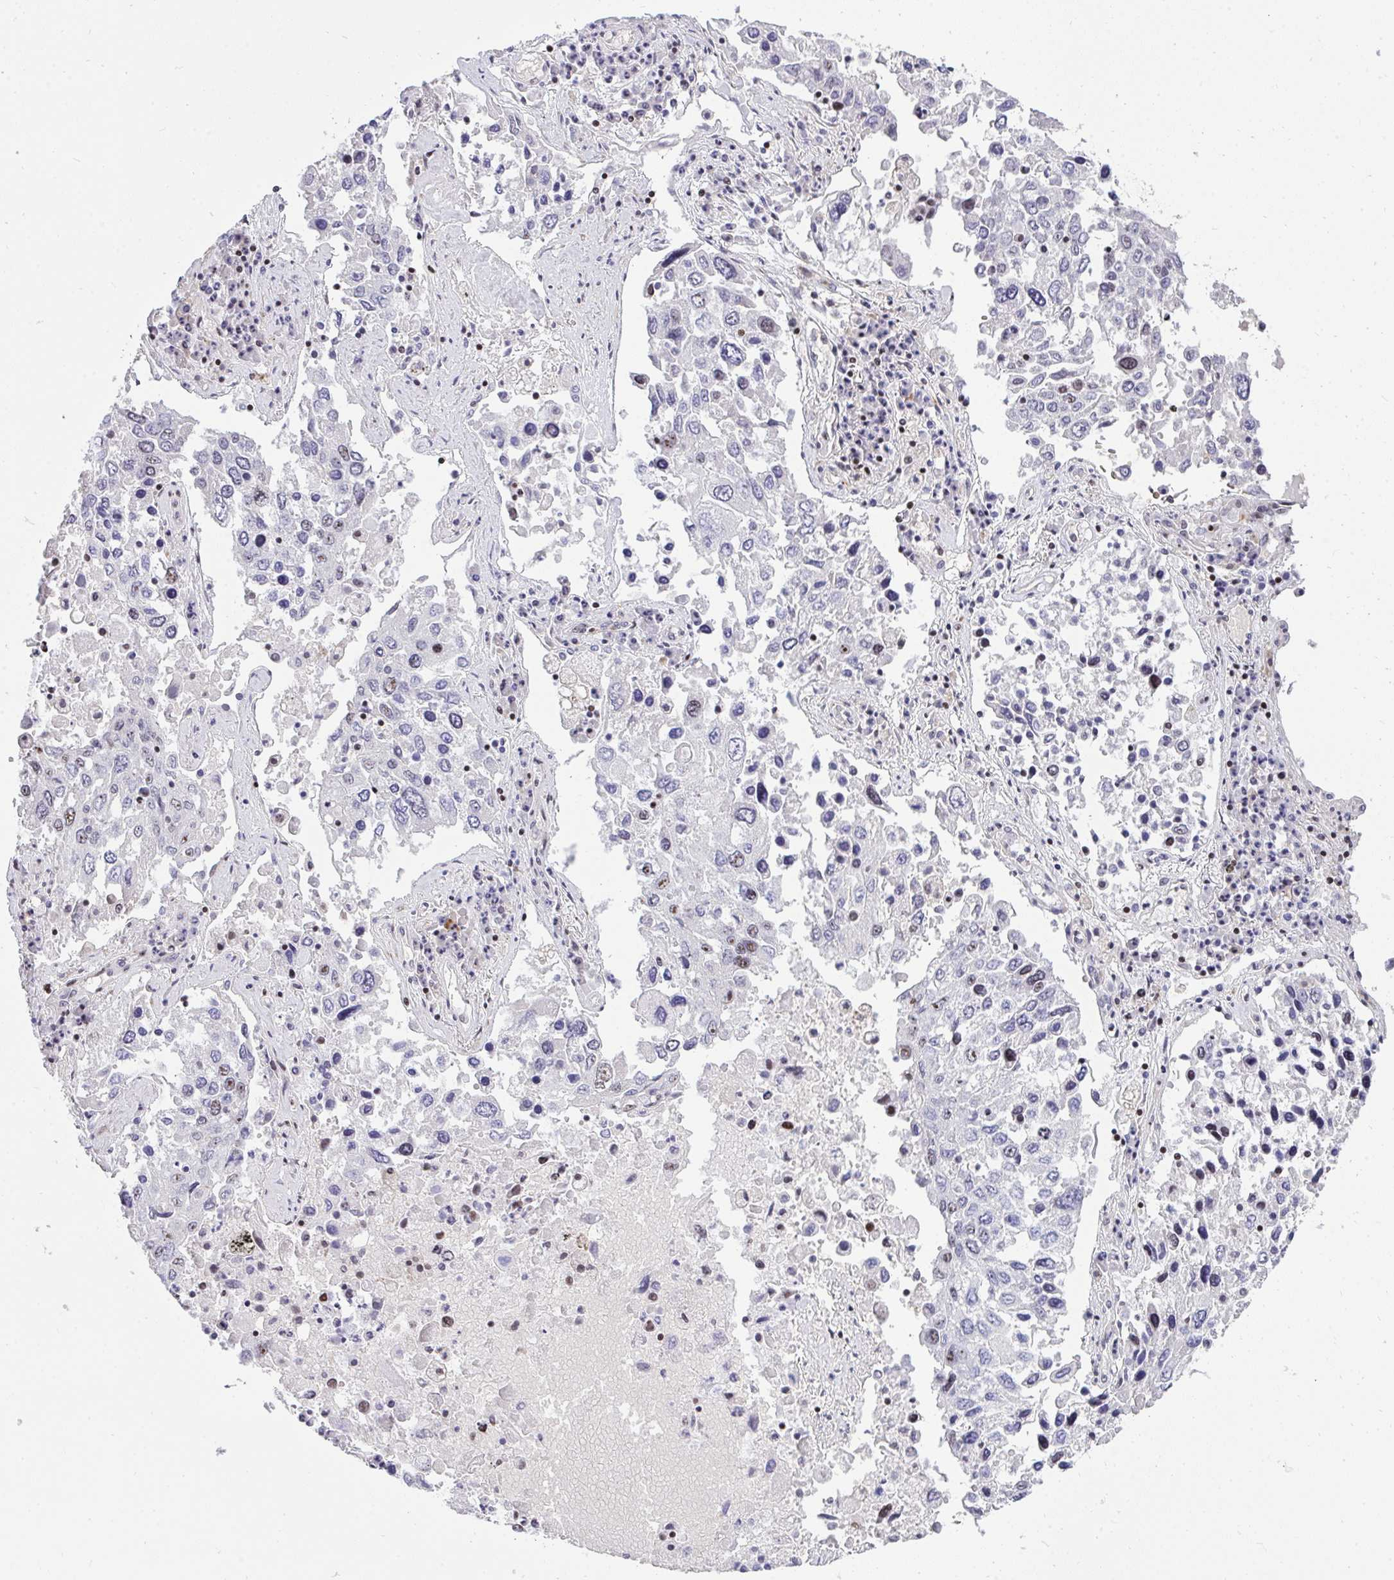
{"staining": {"intensity": "moderate", "quantity": "<25%", "location": "nuclear"}, "tissue": "lung cancer", "cell_type": "Tumor cells", "image_type": "cancer", "snomed": [{"axis": "morphology", "description": "Squamous cell carcinoma, NOS"}, {"axis": "topography", "description": "Lung"}], "caption": "Immunohistochemistry (IHC) staining of squamous cell carcinoma (lung), which displays low levels of moderate nuclear staining in about <25% of tumor cells indicating moderate nuclear protein staining. The staining was performed using DAB (3,3'-diaminobenzidine) (brown) for protein detection and nuclei were counterstained in hematoxylin (blue).", "gene": "PLPPR3", "patient": {"sex": "male", "age": 65}}